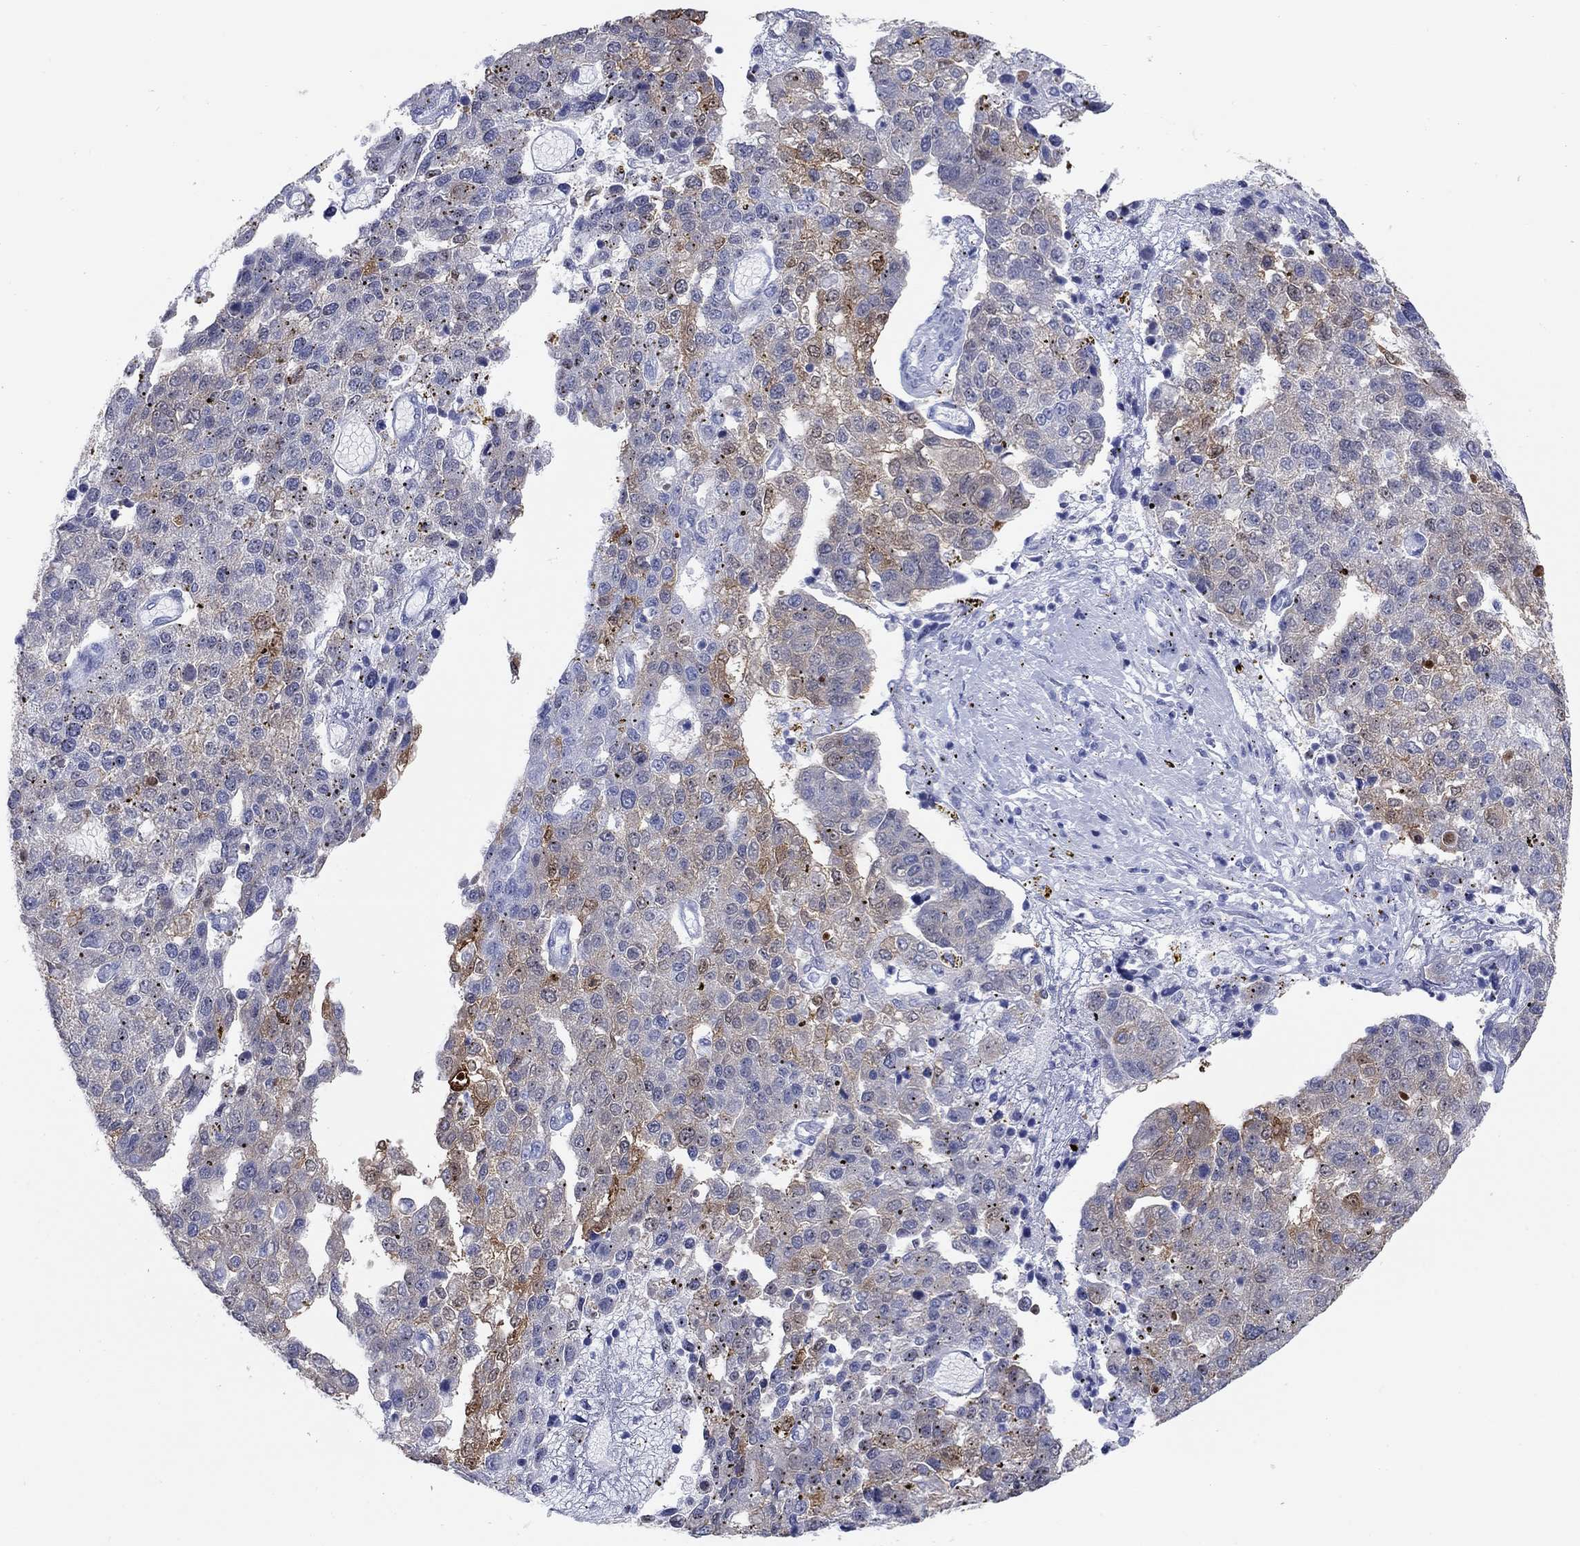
{"staining": {"intensity": "moderate", "quantity": "<25%", "location": "cytoplasmic/membranous"}, "tissue": "pancreatic cancer", "cell_type": "Tumor cells", "image_type": "cancer", "snomed": [{"axis": "morphology", "description": "Adenocarcinoma, NOS"}, {"axis": "topography", "description": "Pancreas"}], "caption": "DAB (3,3'-diaminobenzidine) immunohistochemical staining of pancreatic adenocarcinoma exhibits moderate cytoplasmic/membranous protein expression in about <25% of tumor cells.", "gene": "AKR1C2", "patient": {"sex": "female", "age": 61}}